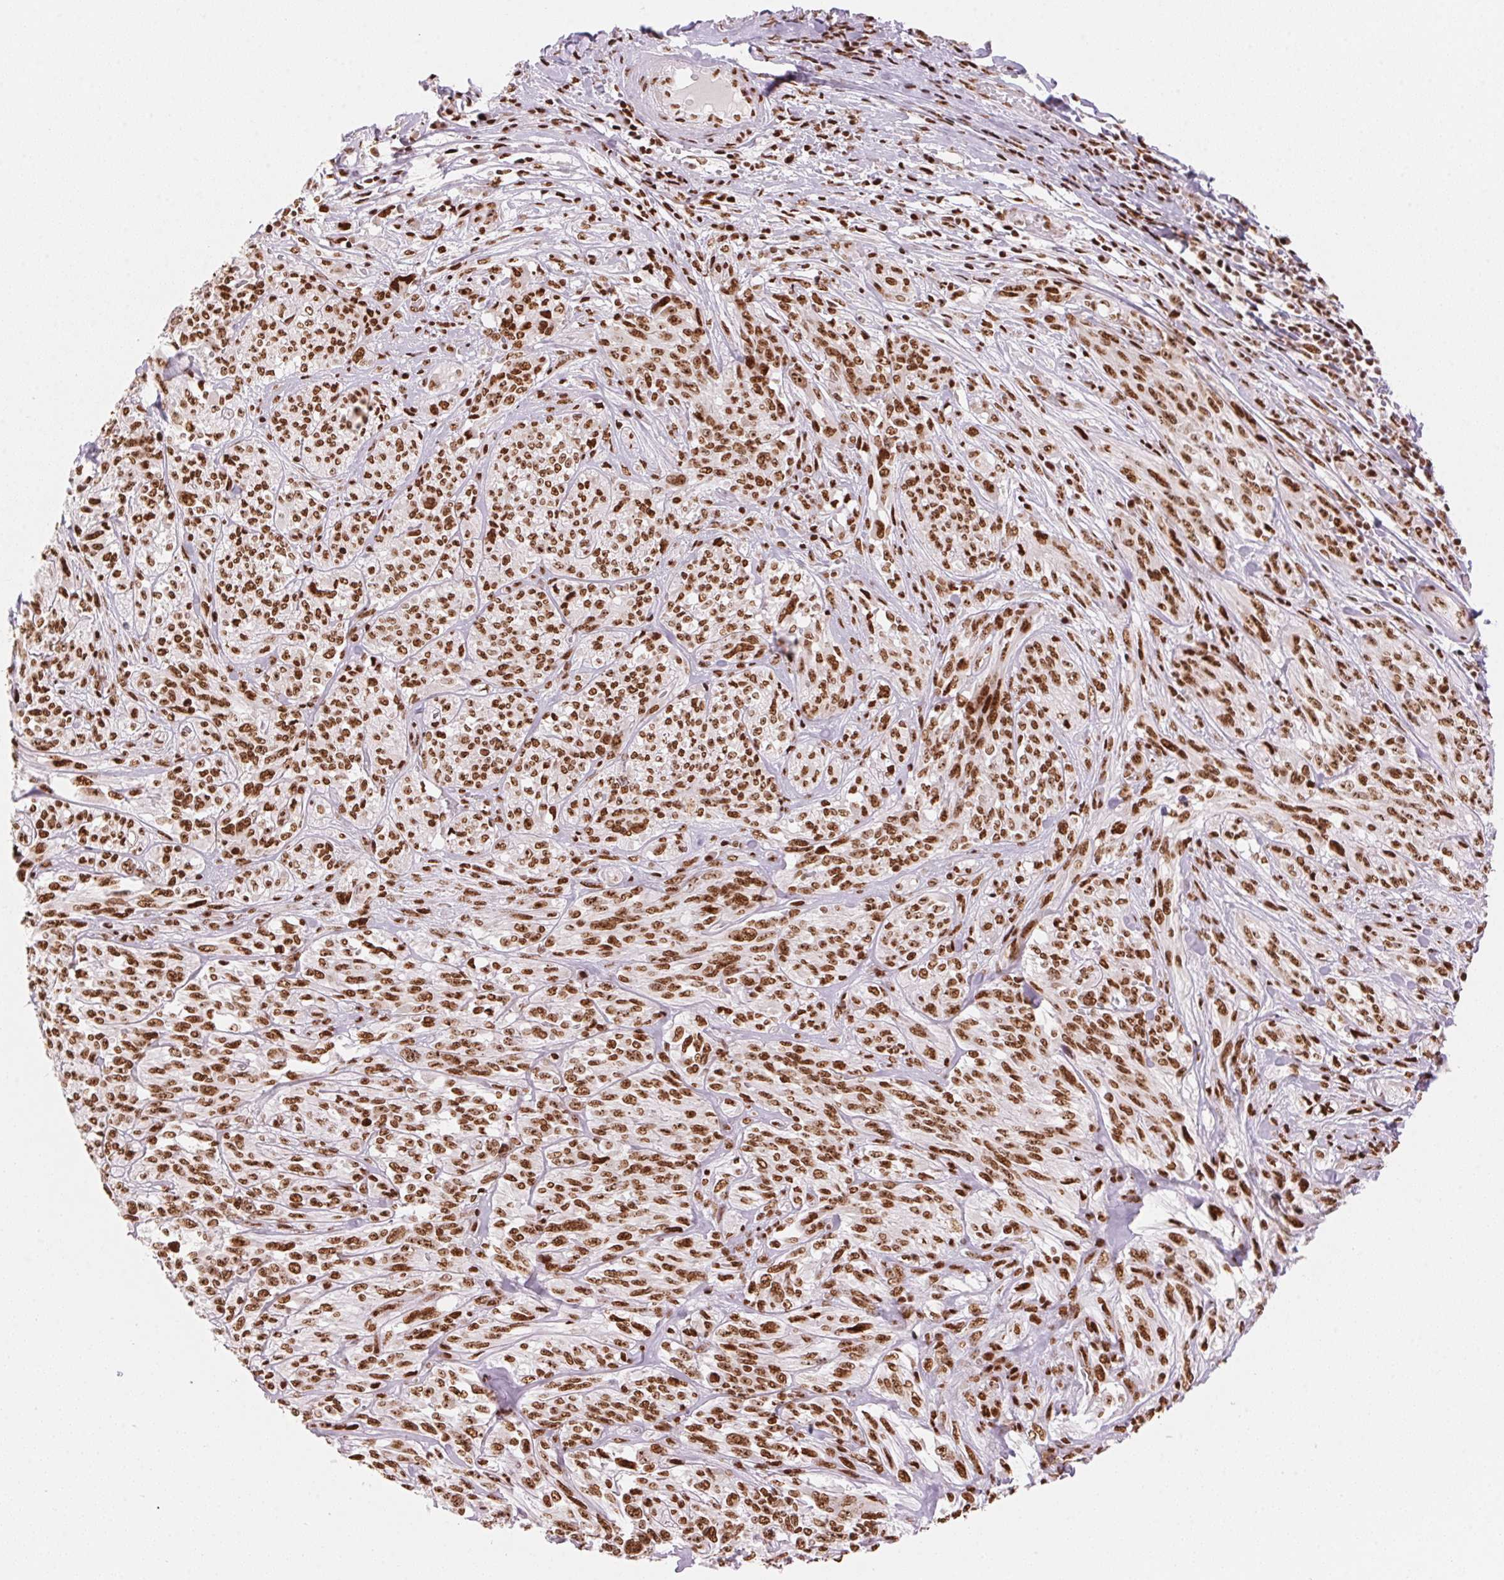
{"staining": {"intensity": "strong", "quantity": ">75%", "location": "nuclear"}, "tissue": "melanoma", "cell_type": "Tumor cells", "image_type": "cancer", "snomed": [{"axis": "morphology", "description": "Malignant melanoma, NOS"}, {"axis": "topography", "description": "Skin"}], "caption": "High-power microscopy captured an immunohistochemistry (IHC) micrograph of malignant melanoma, revealing strong nuclear expression in about >75% of tumor cells.", "gene": "NXF1", "patient": {"sex": "female", "age": 91}}